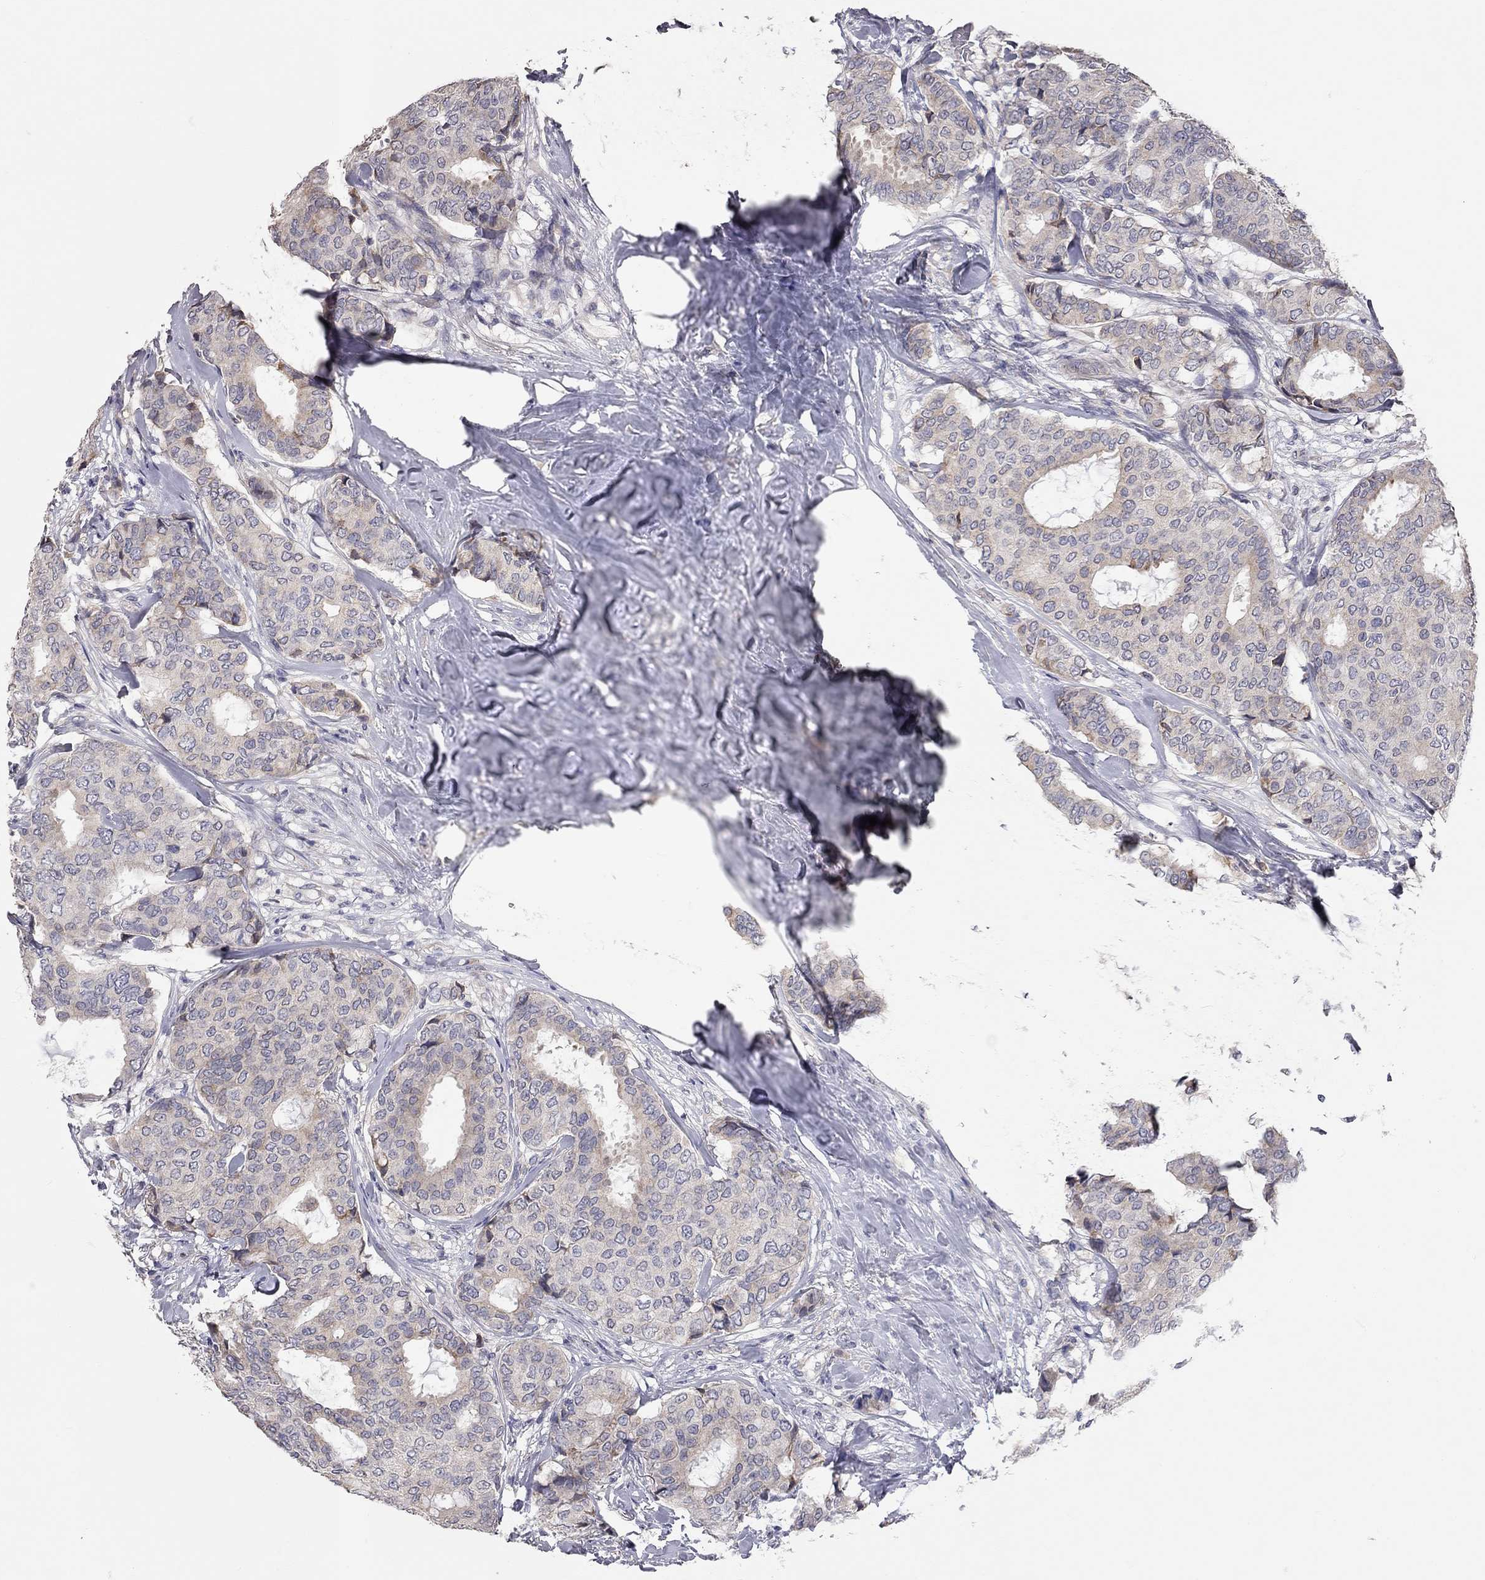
{"staining": {"intensity": "weak", "quantity": "<25%", "location": "cytoplasmic/membranous"}, "tissue": "breast cancer", "cell_type": "Tumor cells", "image_type": "cancer", "snomed": [{"axis": "morphology", "description": "Duct carcinoma"}, {"axis": "topography", "description": "Breast"}], "caption": "Protein analysis of invasive ductal carcinoma (breast) displays no significant staining in tumor cells.", "gene": "XAGE2", "patient": {"sex": "female", "age": 75}}